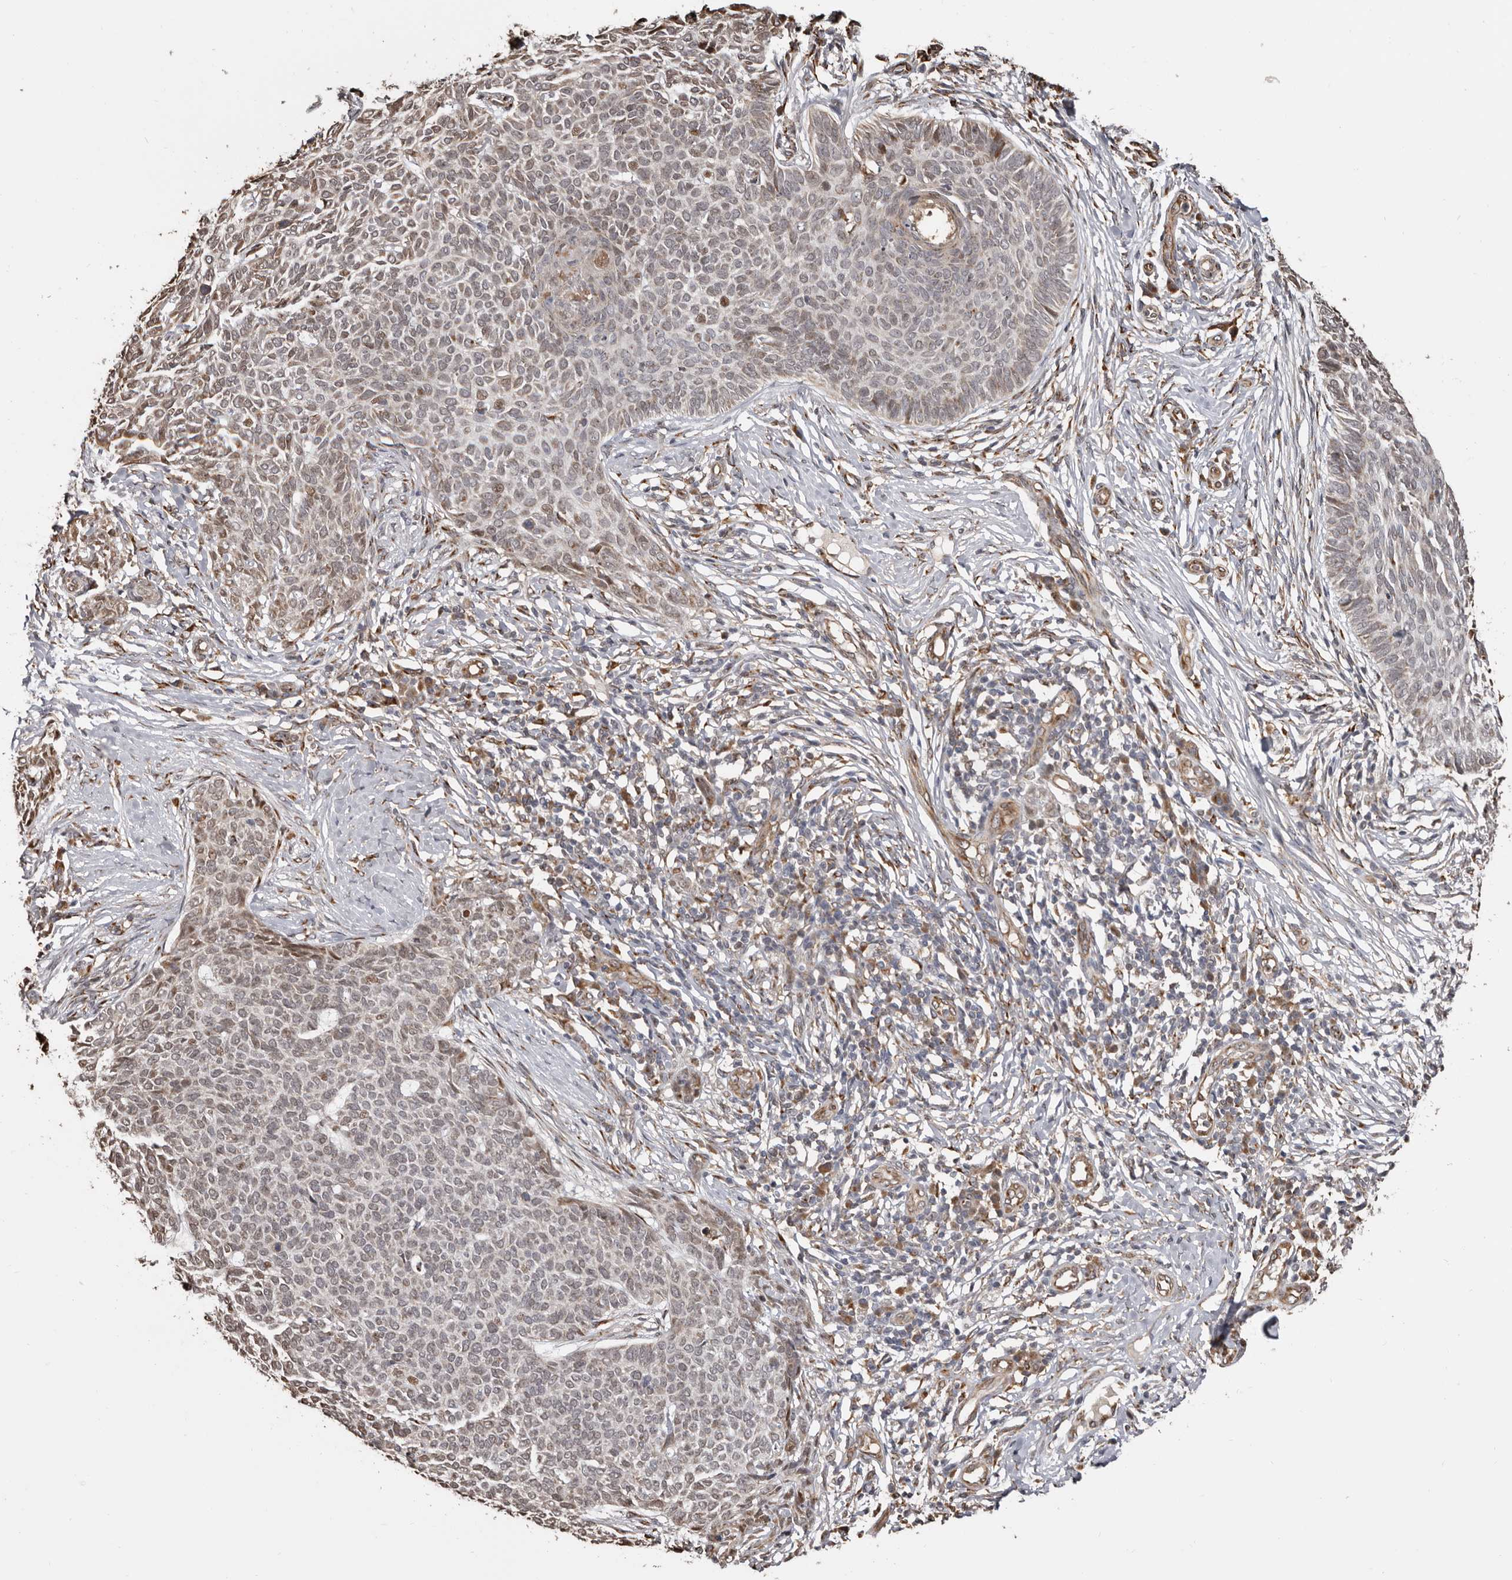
{"staining": {"intensity": "weak", "quantity": "25%-75%", "location": "nuclear"}, "tissue": "skin cancer", "cell_type": "Tumor cells", "image_type": "cancer", "snomed": [{"axis": "morphology", "description": "Normal tissue, NOS"}, {"axis": "morphology", "description": "Basal cell carcinoma"}, {"axis": "topography", "description": "Skin"}], "caption": "High-power microscopy captured an immunohistochemistry (IHC) photomicrograph of skin cancer (basal cell carcinoma), revealing weak nuclear staining in about 25%-75% of tumor cells.", "gene": "ENTREP1", "patient": {"sex": "male", "age": 50}}